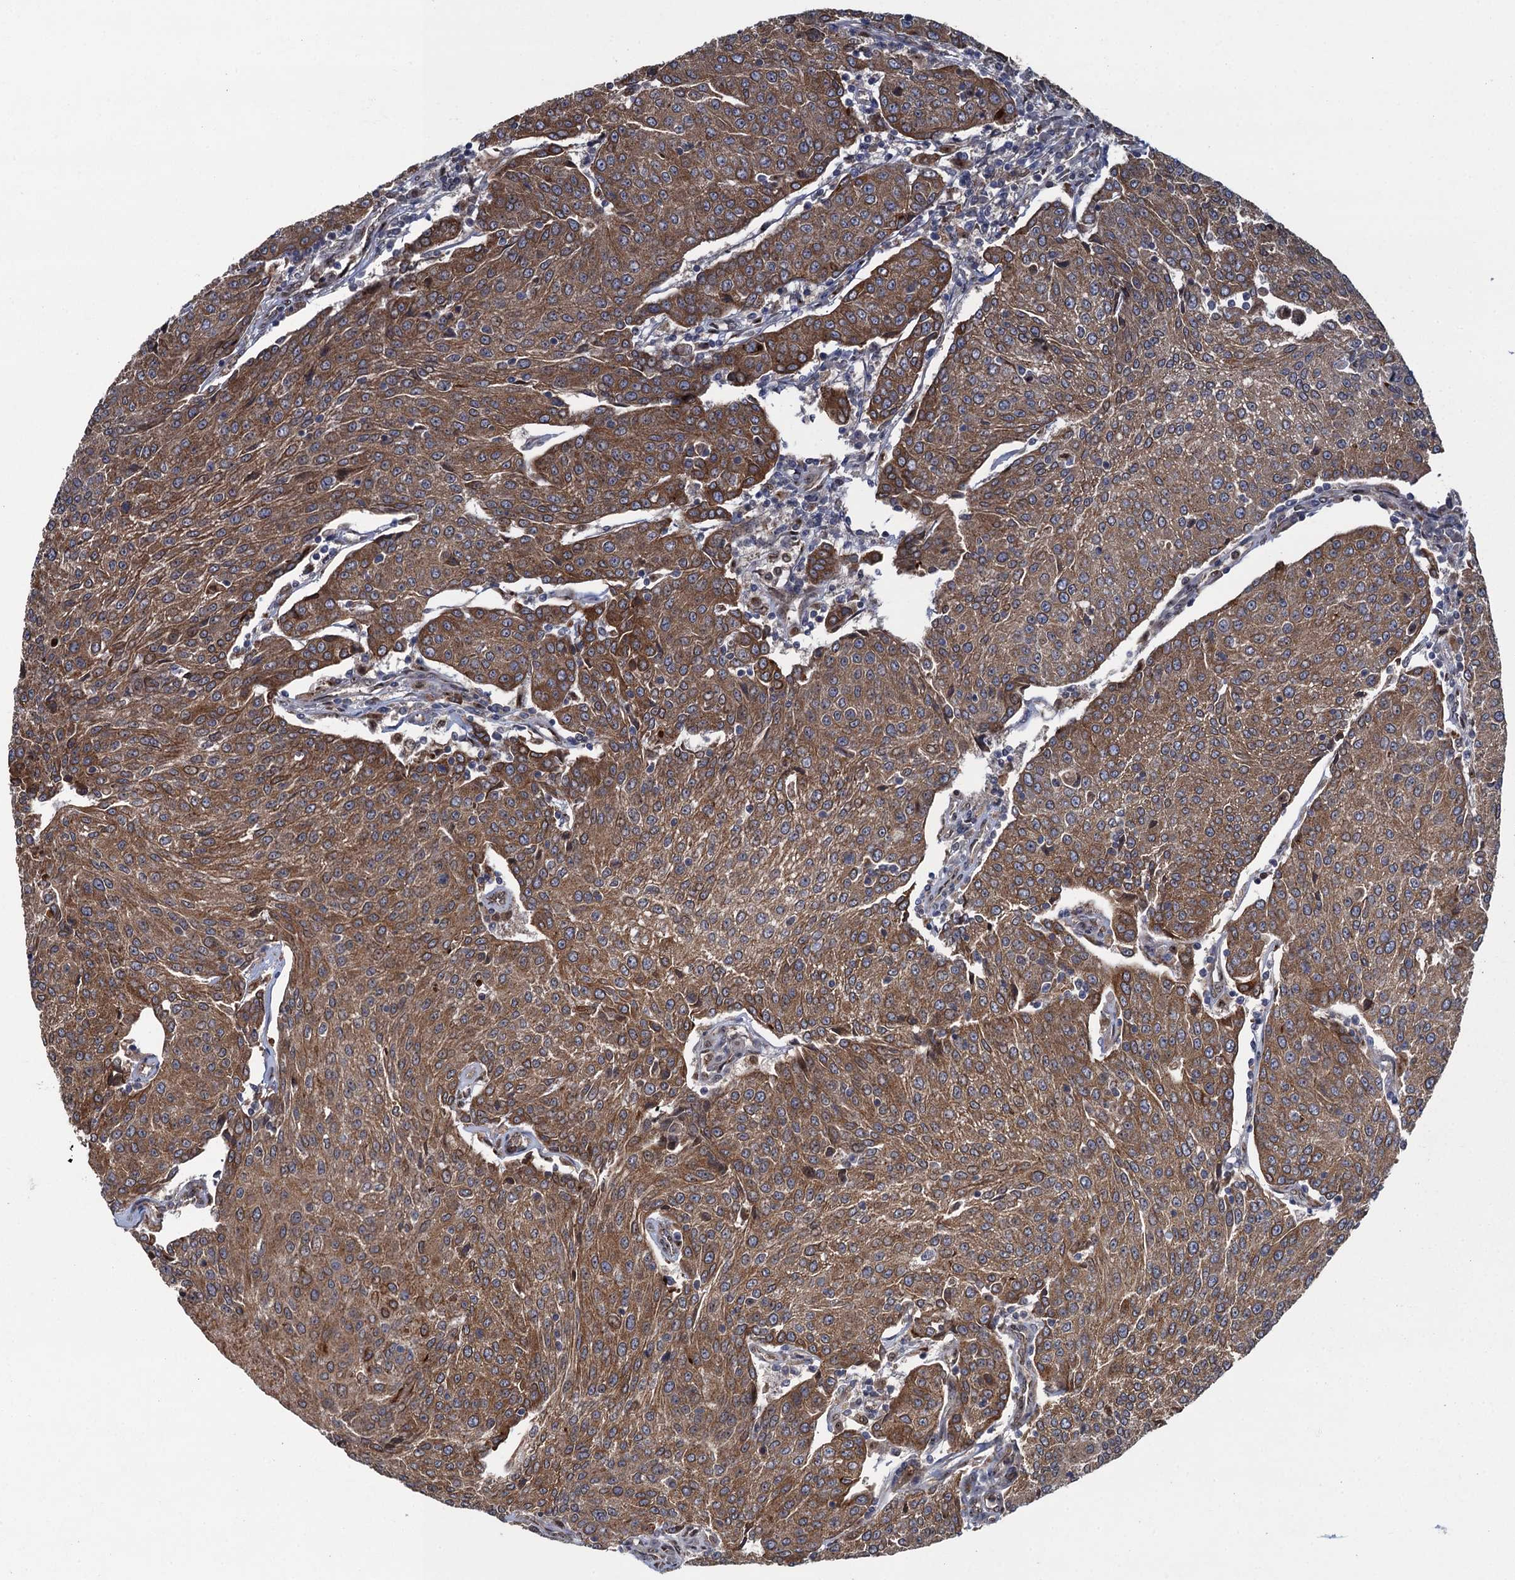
{"staining": {"intensity": "moderate", "quantity": ">75%", "location": "cytoplasmic/membranous"}, "tissue": "urothelial cancer", "cell_type": "Tumor cells", "image_type": "cancer", "snomed": [{"axis": "morphology", "description": "Urothelial carcinoma, High grade"}, {"axis": "topography", "description": "Urinary bladder"}], "caption": "Protein expression analysis of urothelial cancer exhibits moderate cytoplasmic/membranous staining in about >75% of tumor cells. (brown staining indicates protein expression, while blue staining denotes nuclei).", "gene": "EVX2", "patient": {"sex": "female", "age": 85}}